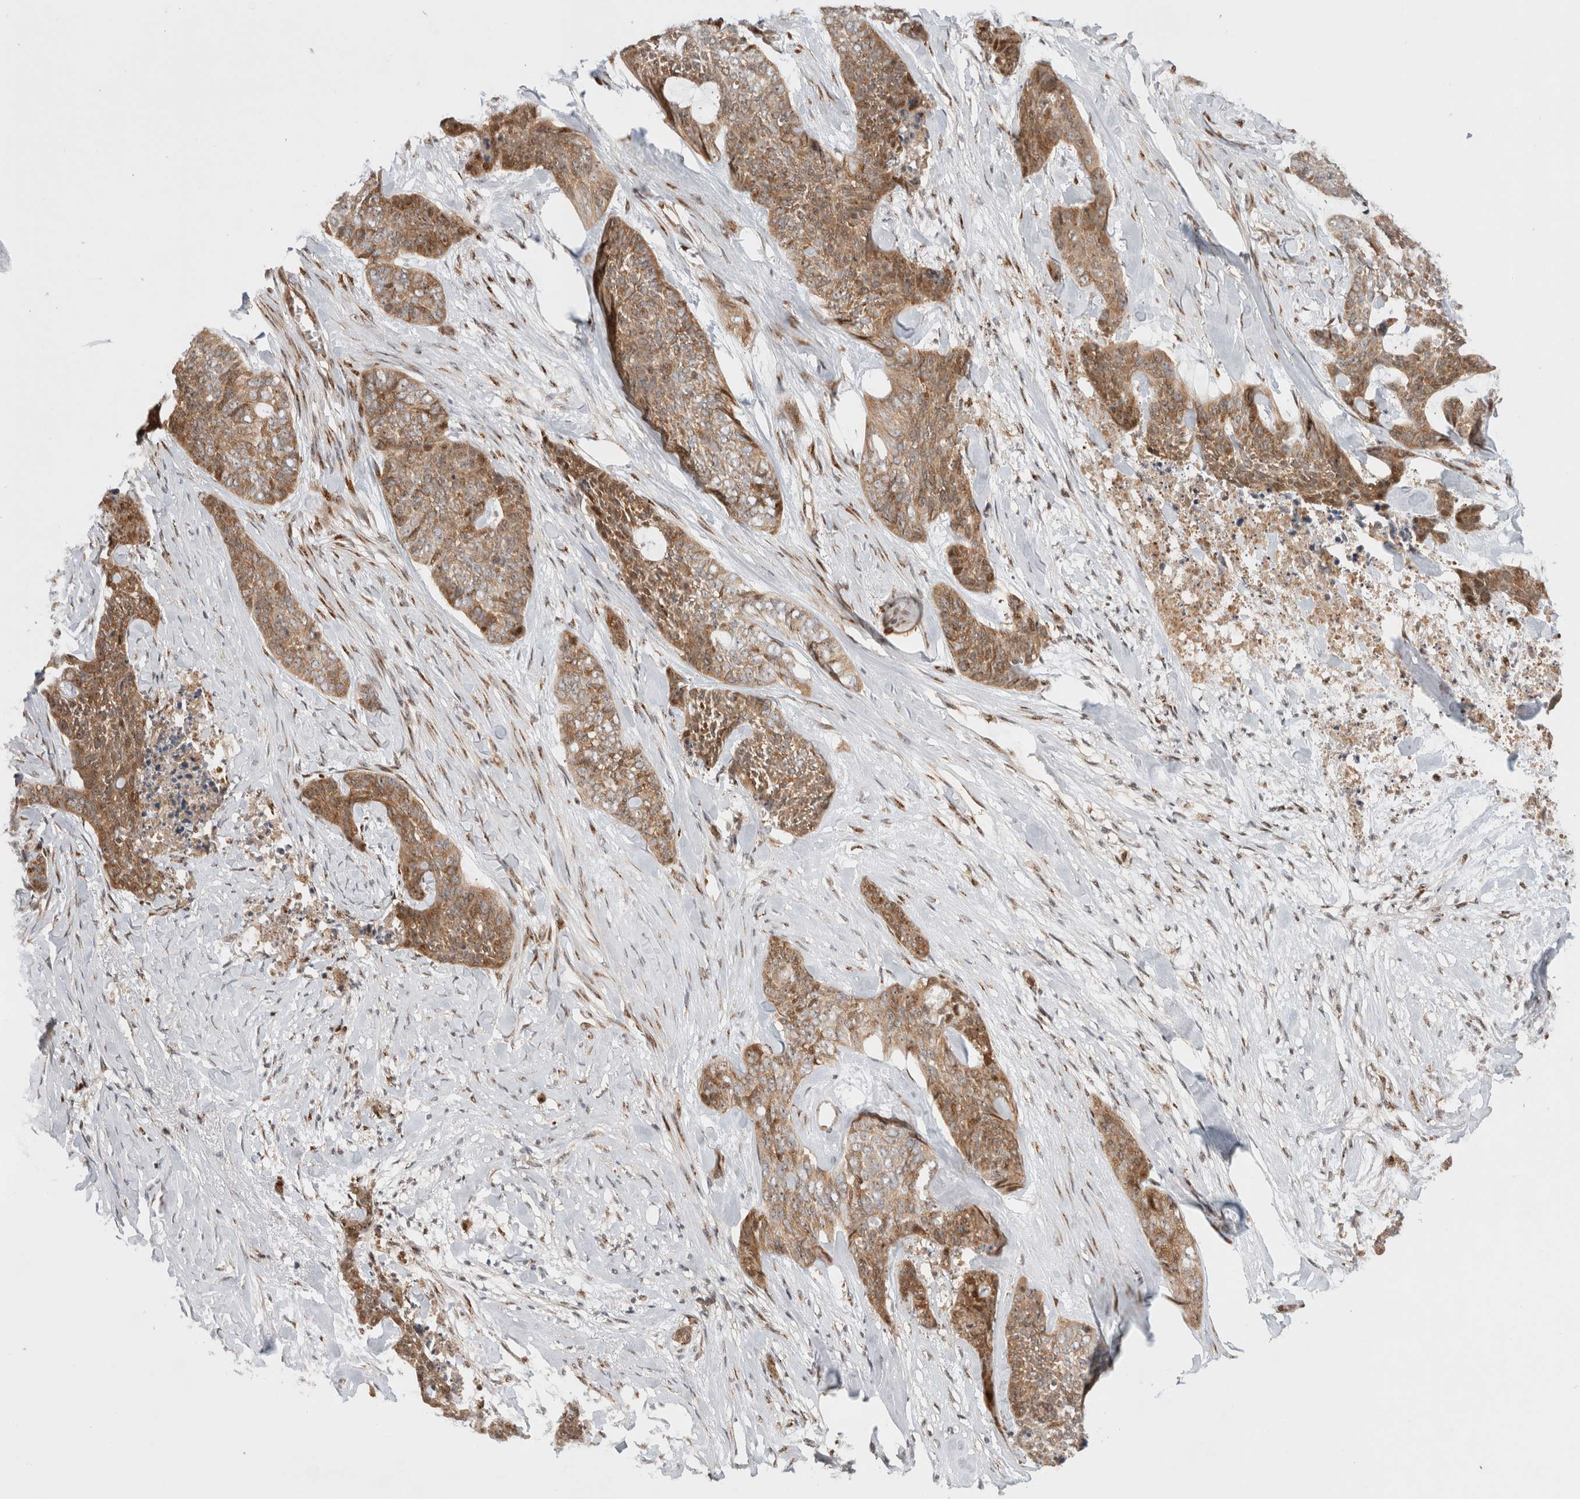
{"staining": {"intensity": "moderate", "quantity": ">75%", "location": "cytoplasmic/membranous"}, "tissue": "skin cancer", "cell_type": "Tumor cells", "image_type": "cancer", "snomed": [{"axis": "morphology", "description": "Basal cell carcinoma"}, {"axis": "topography", "description": "Skin"}], "caption": "The immunohistochemical stain labels moderate cytoplasmic/membranous positivity in tumor cells of skin basal cell carcinoma tissue.", "gene": "OTUD6B", "patient": {"sex": "female", "age": 64}}